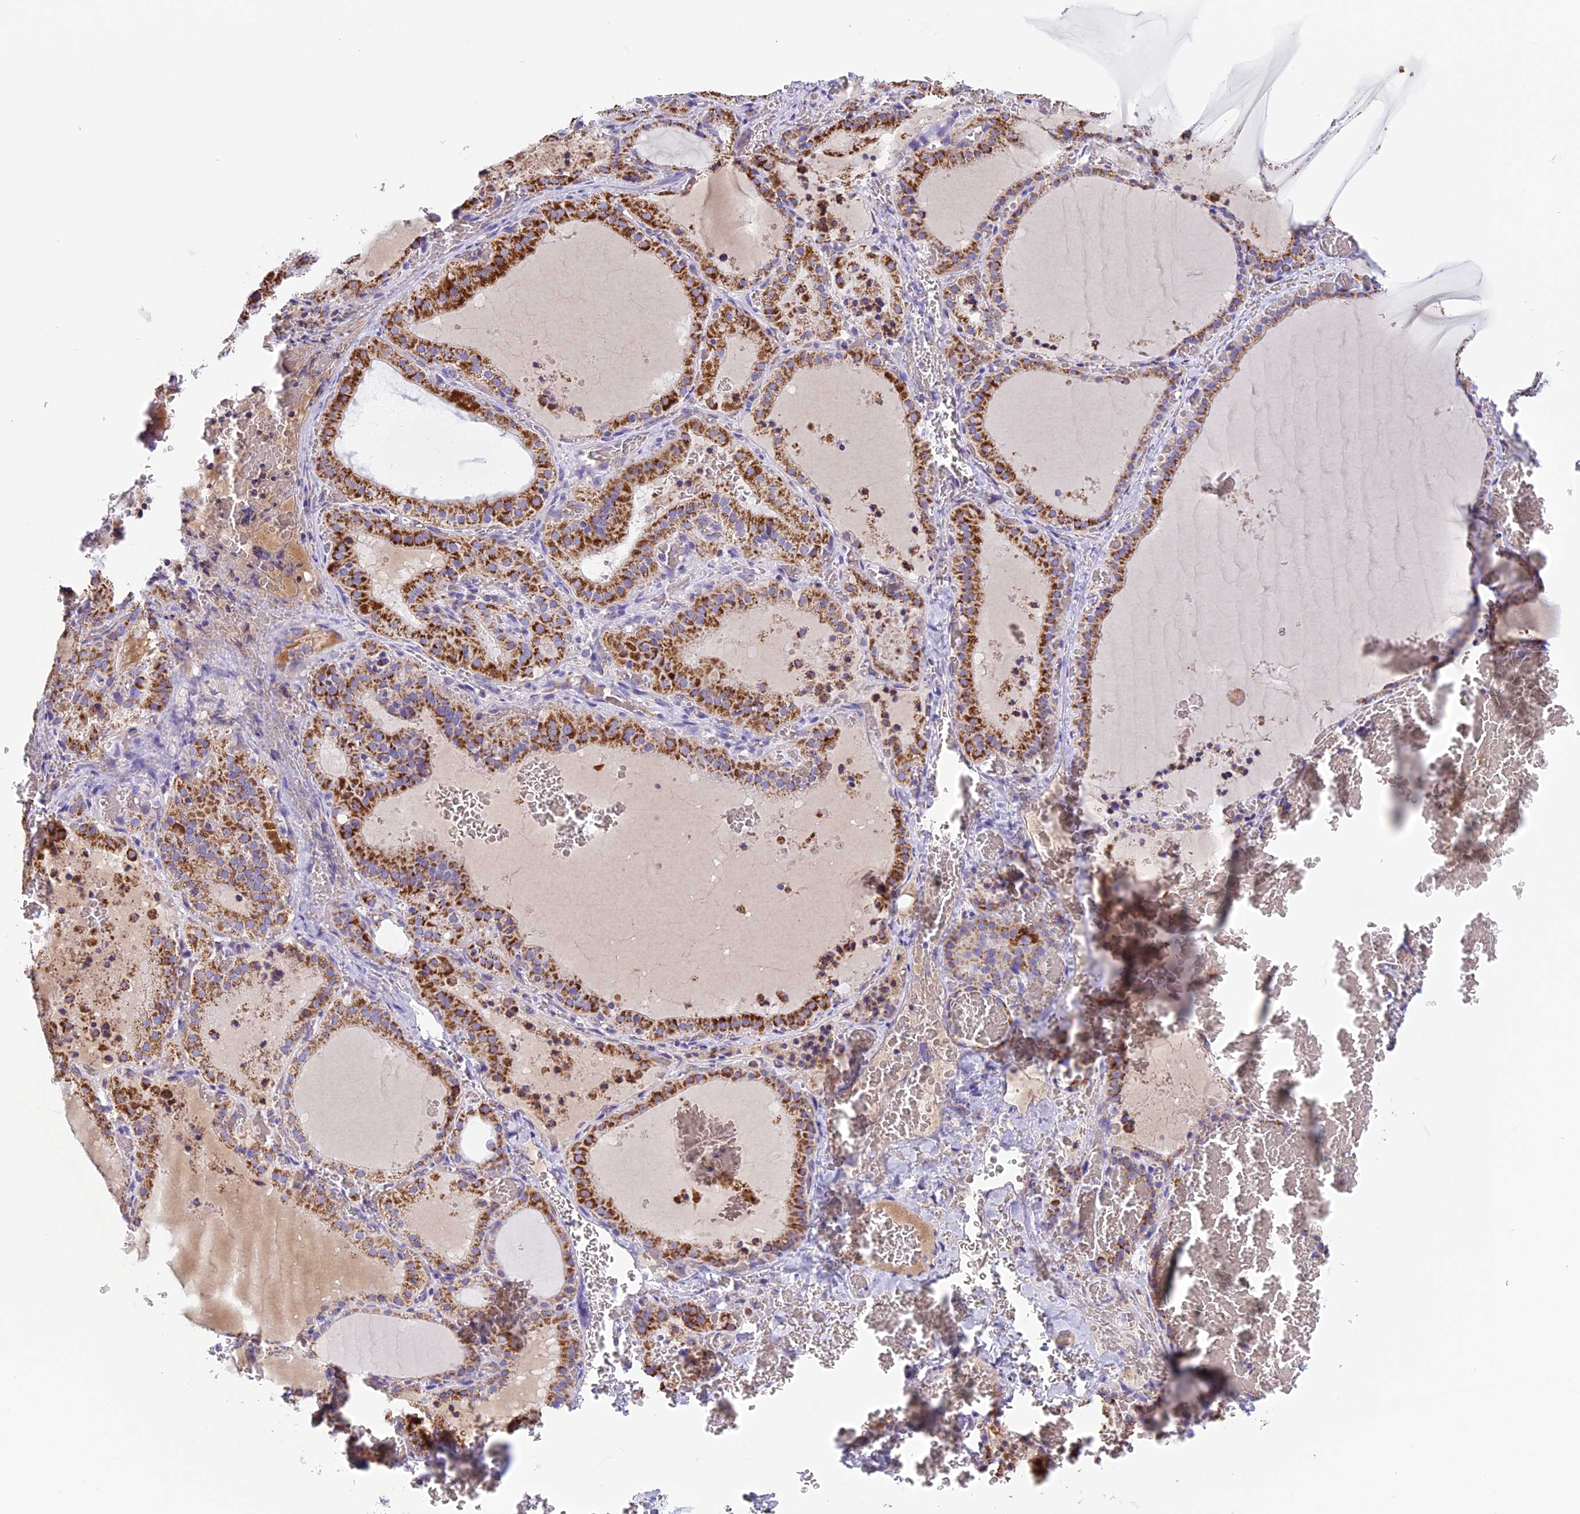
{"staining": {"intensity": "moderate", "quantity": ">75%", "location": "cytoplasmic/membranous"}, "tissue": "thyroid gland", "cell_type": "Glandular cells", "image_type": "normal", "snomed": [{"axis": "morphology", "description": "Normal tissue, NOS"}, {"axis": "topography", "description": "Thyroid gland"}], "caption": "A high-resolution histopathology image shows immunohistochemistry staining of unremarkable thyroid gland, which reveals moderate cytoplasmic/membranous expression in approximately >75% of glandular cells.", "gene": "KCNG1", "patient": {"sex": "female", "age": 39}}